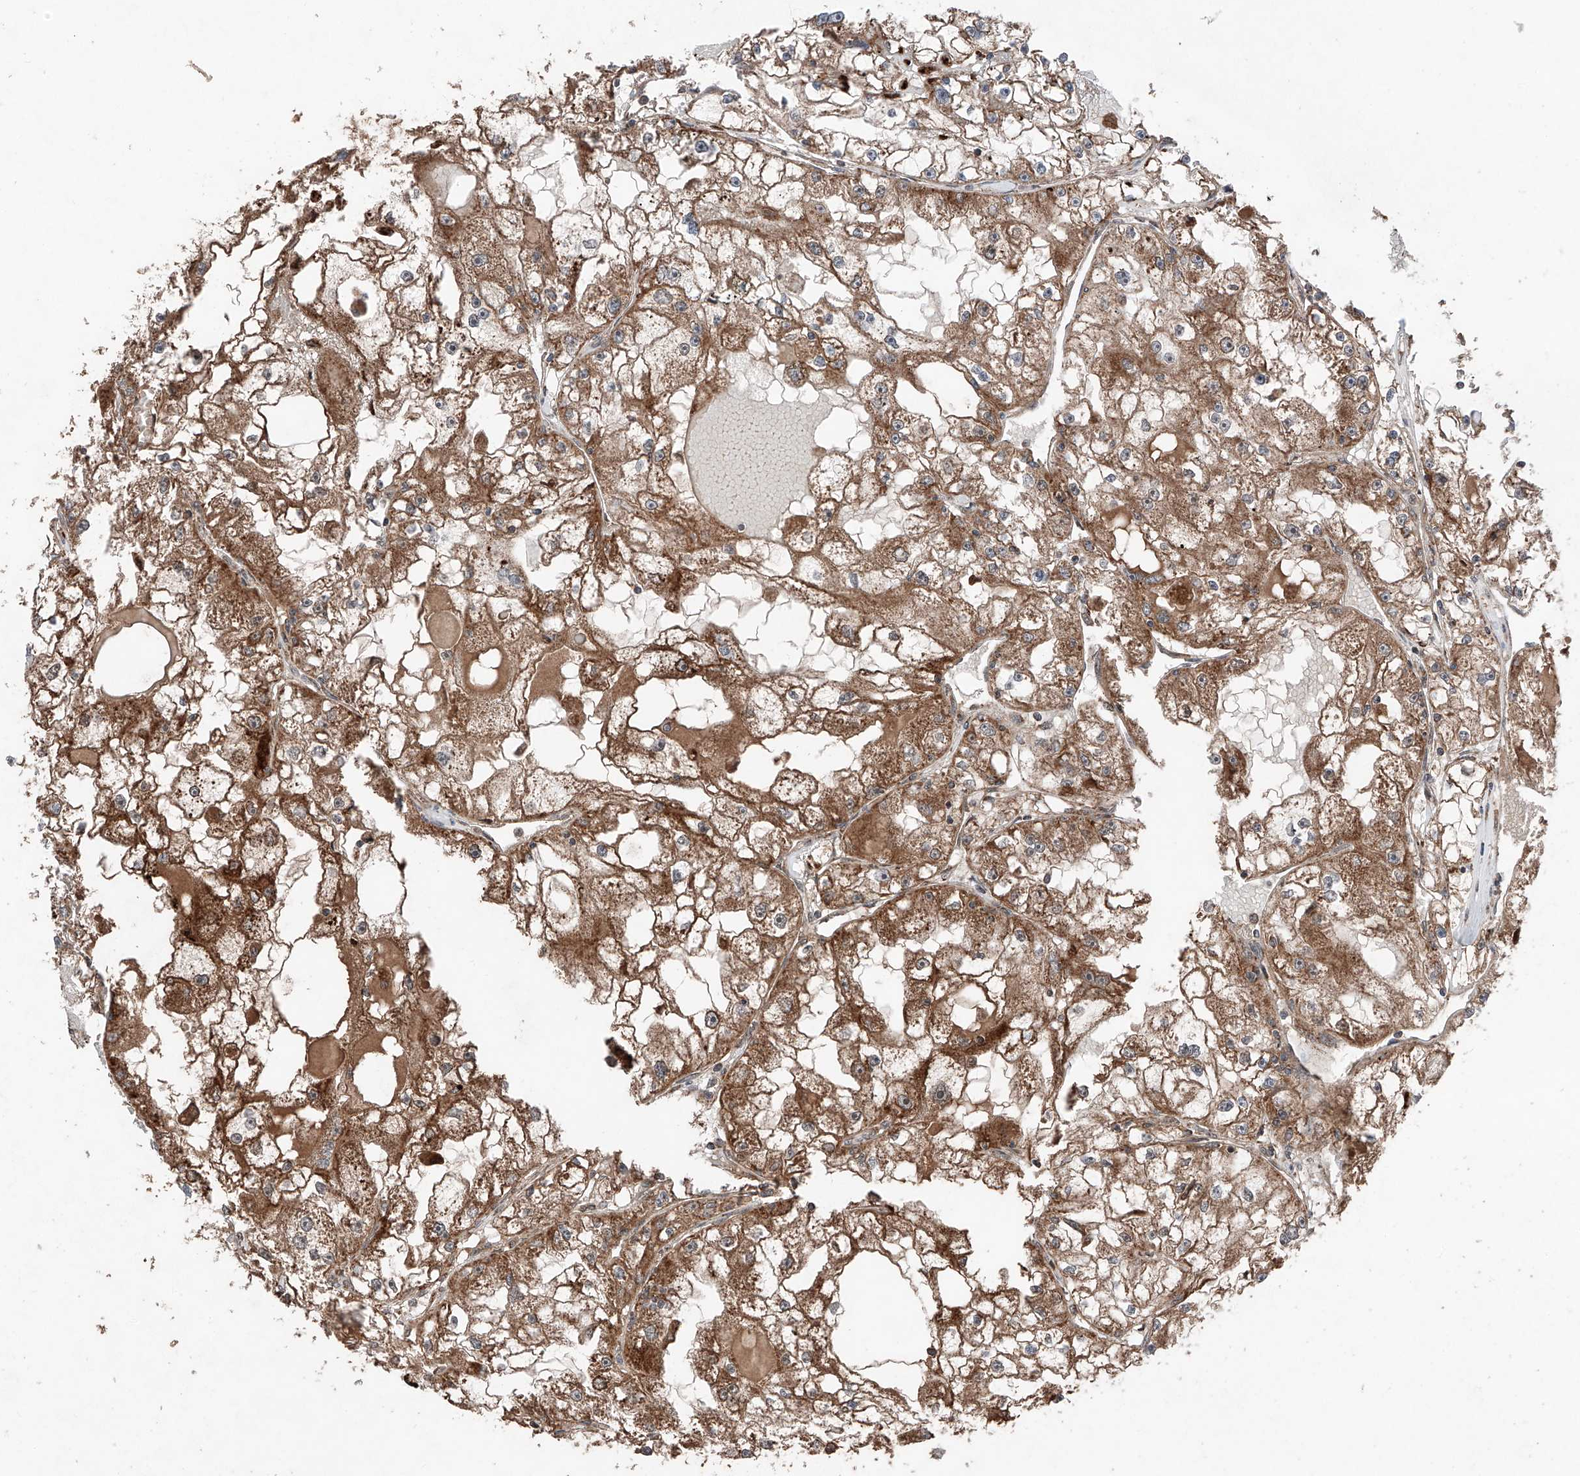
{"staining": {"intensity": "moderate", "quantity": ">75%", "location": "cytoplasmic/membranous"}, "tissue": "renal cancer", "cell_type": "Tumor cells", "image_type": "cancer", "snomed": [{"axis": "morphology", "description": "Adenocarcinoma, NOS"}, {"axis": "topography", "description": "Kidney"}], "caption": "Renal adenocarcinoma tissue displays moderate cytoplasmic/membranous staining in approximately >75% of tumor cells, visualized by immunohistochemistry.", "gene": "ZSCAN29", "patient": {"sex": "male", "age": 56}}